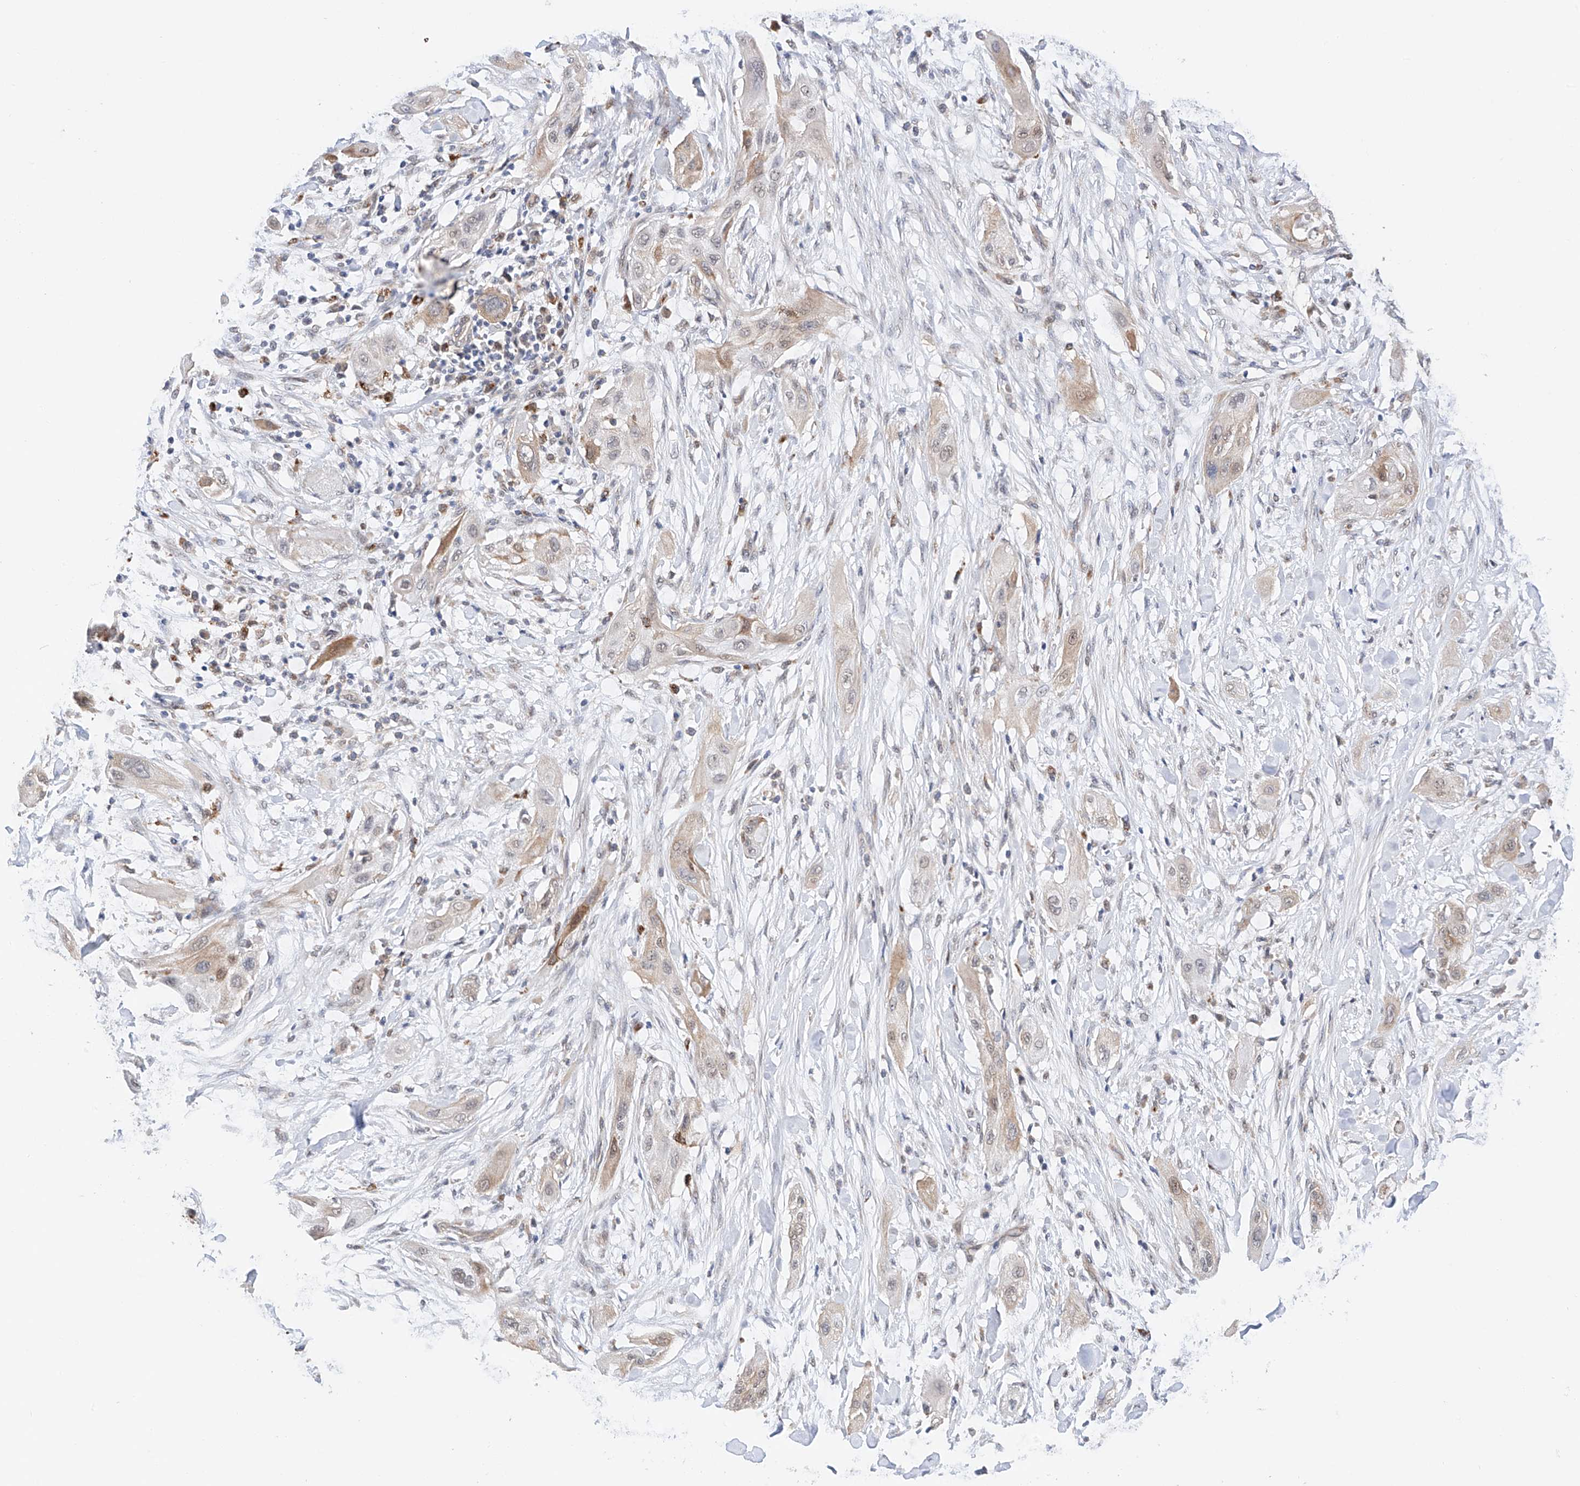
{"staining": {"intensity": "weak", "quantity": "25%-75%", "location": "cytoplasmic/membranous"}, "tissue": "lung cancer", "cell_type": "Tumor cells", "image_type": "cancer", "snomed": [{"axis": "morphology", "description": "Squamous cell carcinoma, NOS"}, {"axis": "topography", "description": "Lung"}], "caption": "The immunohistochemical stain labels weak cytoplasmic/membranous positivity in tumor cells of lung cancer (squamous cell carcinoma) tissue.", "gene": "ZFHX2", "patient": {"sex": "female", "age": 47}}